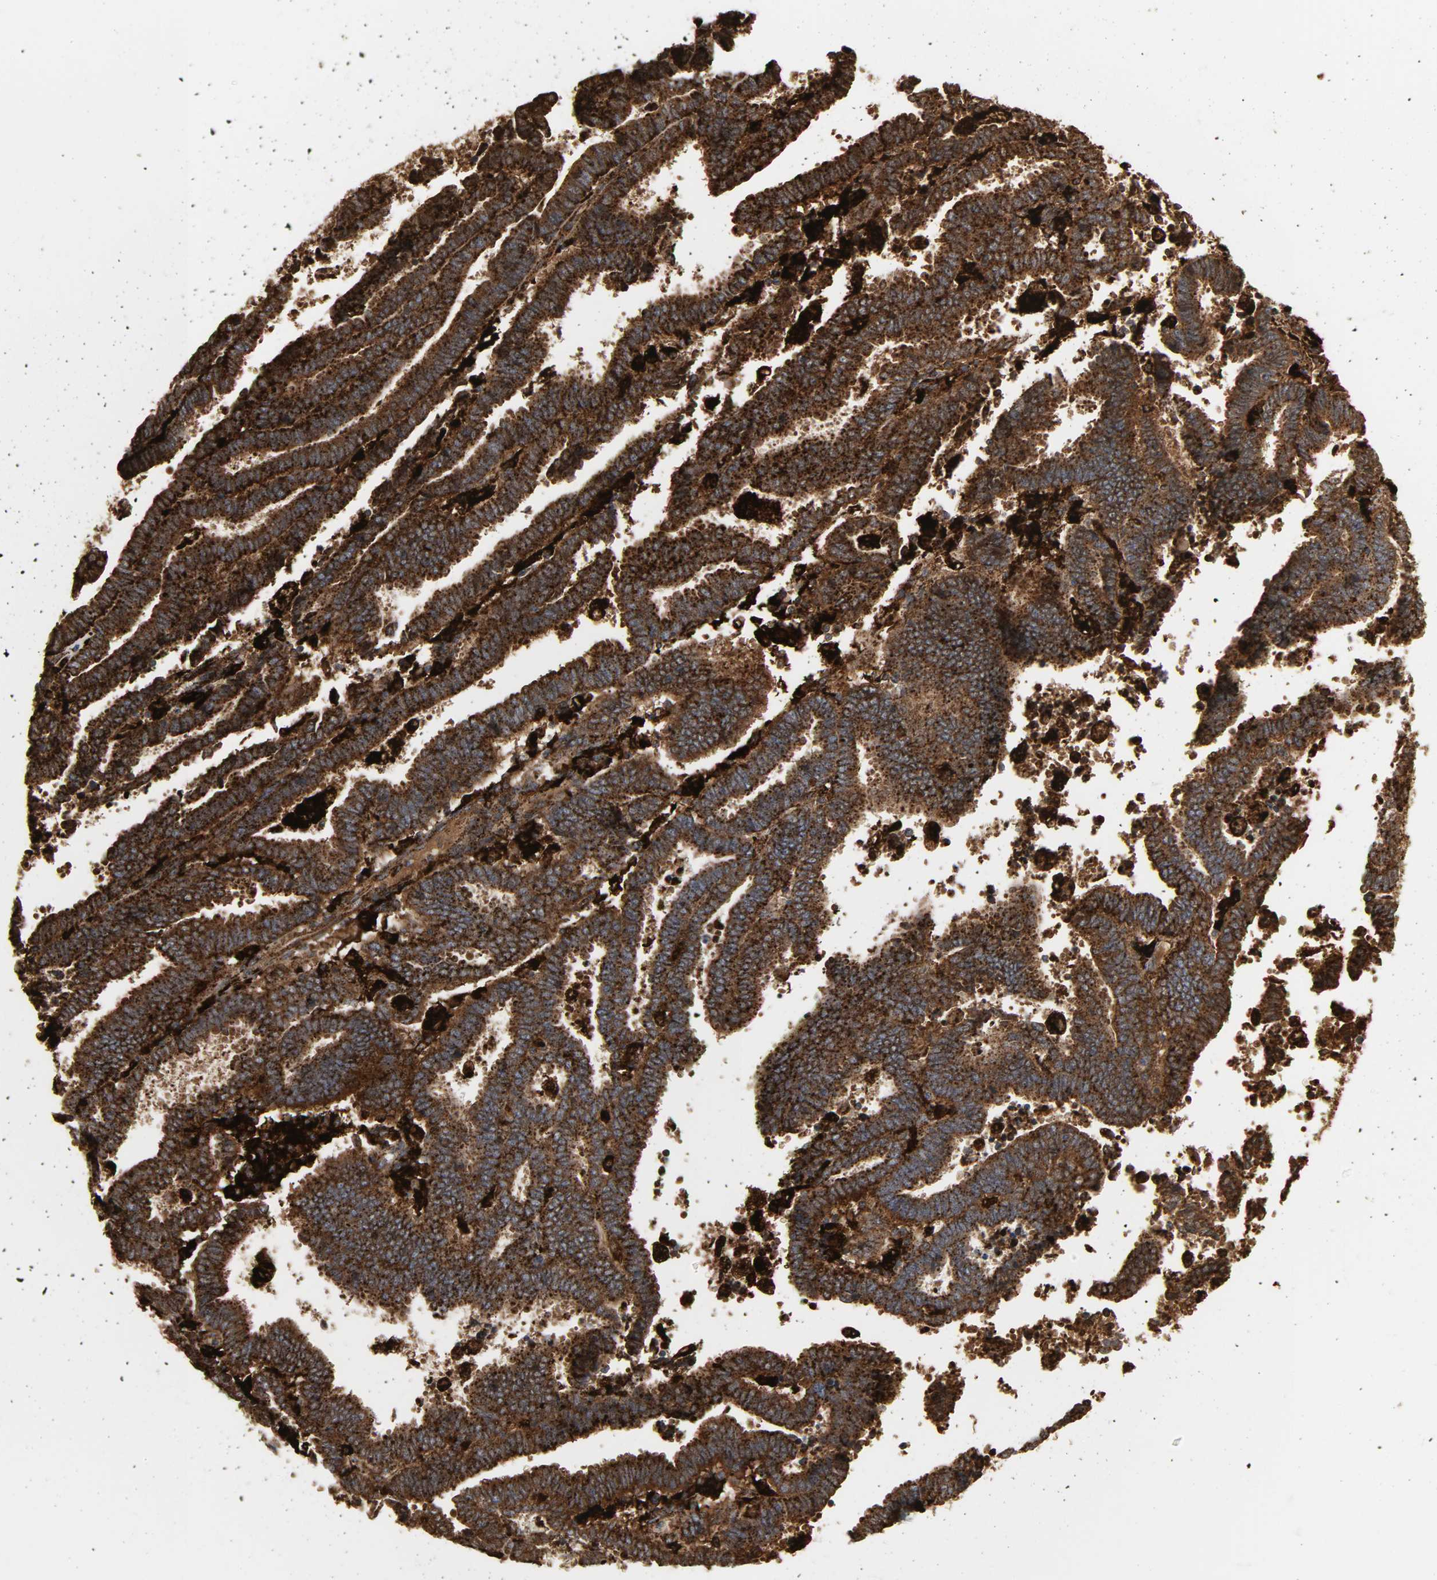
{"staining": {"intensity": "strong", "quantity": ">75%", "location": "cytoplasmic/membranous"}, "tissue": "endometrial cancer", "cell_type": "Tumor cells", "image_type": "cancer", "snomed": [{"axis": "morphology", "description": "Adenocarcinoma, NOS"}, {"axis": "topography", "description": "Uterus"}], "caption": "Protein staining of adenocarcinoma (endometrial) tissue demonstrates strong cytoplasmic/membranous staining in approximately >75% of tumor cells.", "gene": "PSAP", "patient": {"sex": "female", "age": 83}}